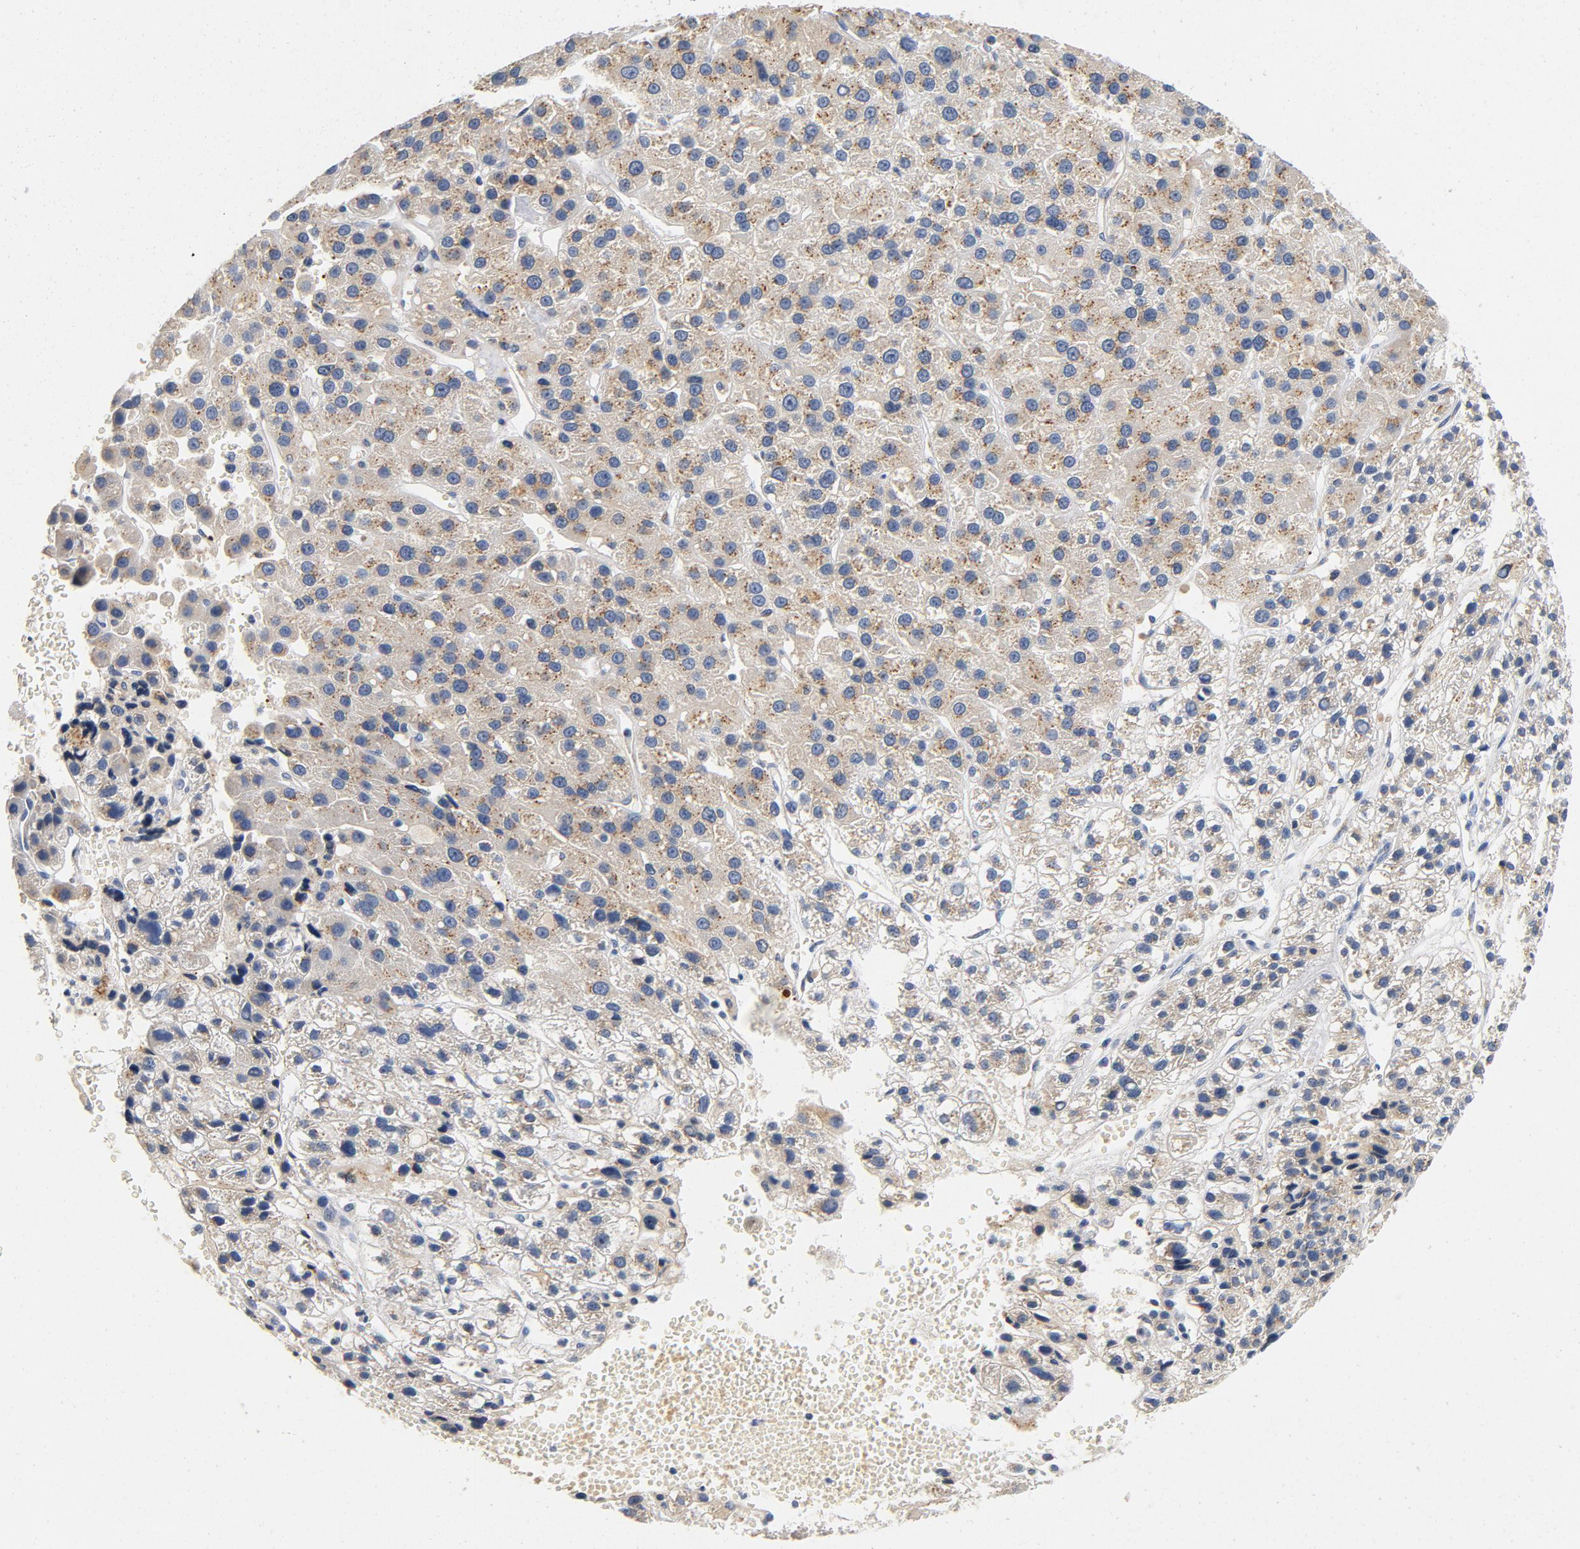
{"staining": {"intensity": "weak", "quantity": "25%-75%", "location": "cytoplasmic/membranous"}, "tissue": "liver cancer", "cell_type": "Tumor cells", "image_type": "cancer", "snomed": [{"axis": "morphology", "description": "Carcinoma, Hepatocellular, NOS"}, {"axis": "topography", "description": "Liver"}], "caption": "Protein staining reveals weak cytoplasmic/membranous expression in about 25%-75% of tumor cells in liver cancer.", "gene": "LMAN2", "patient": {"sex": "female", "age": 85}}